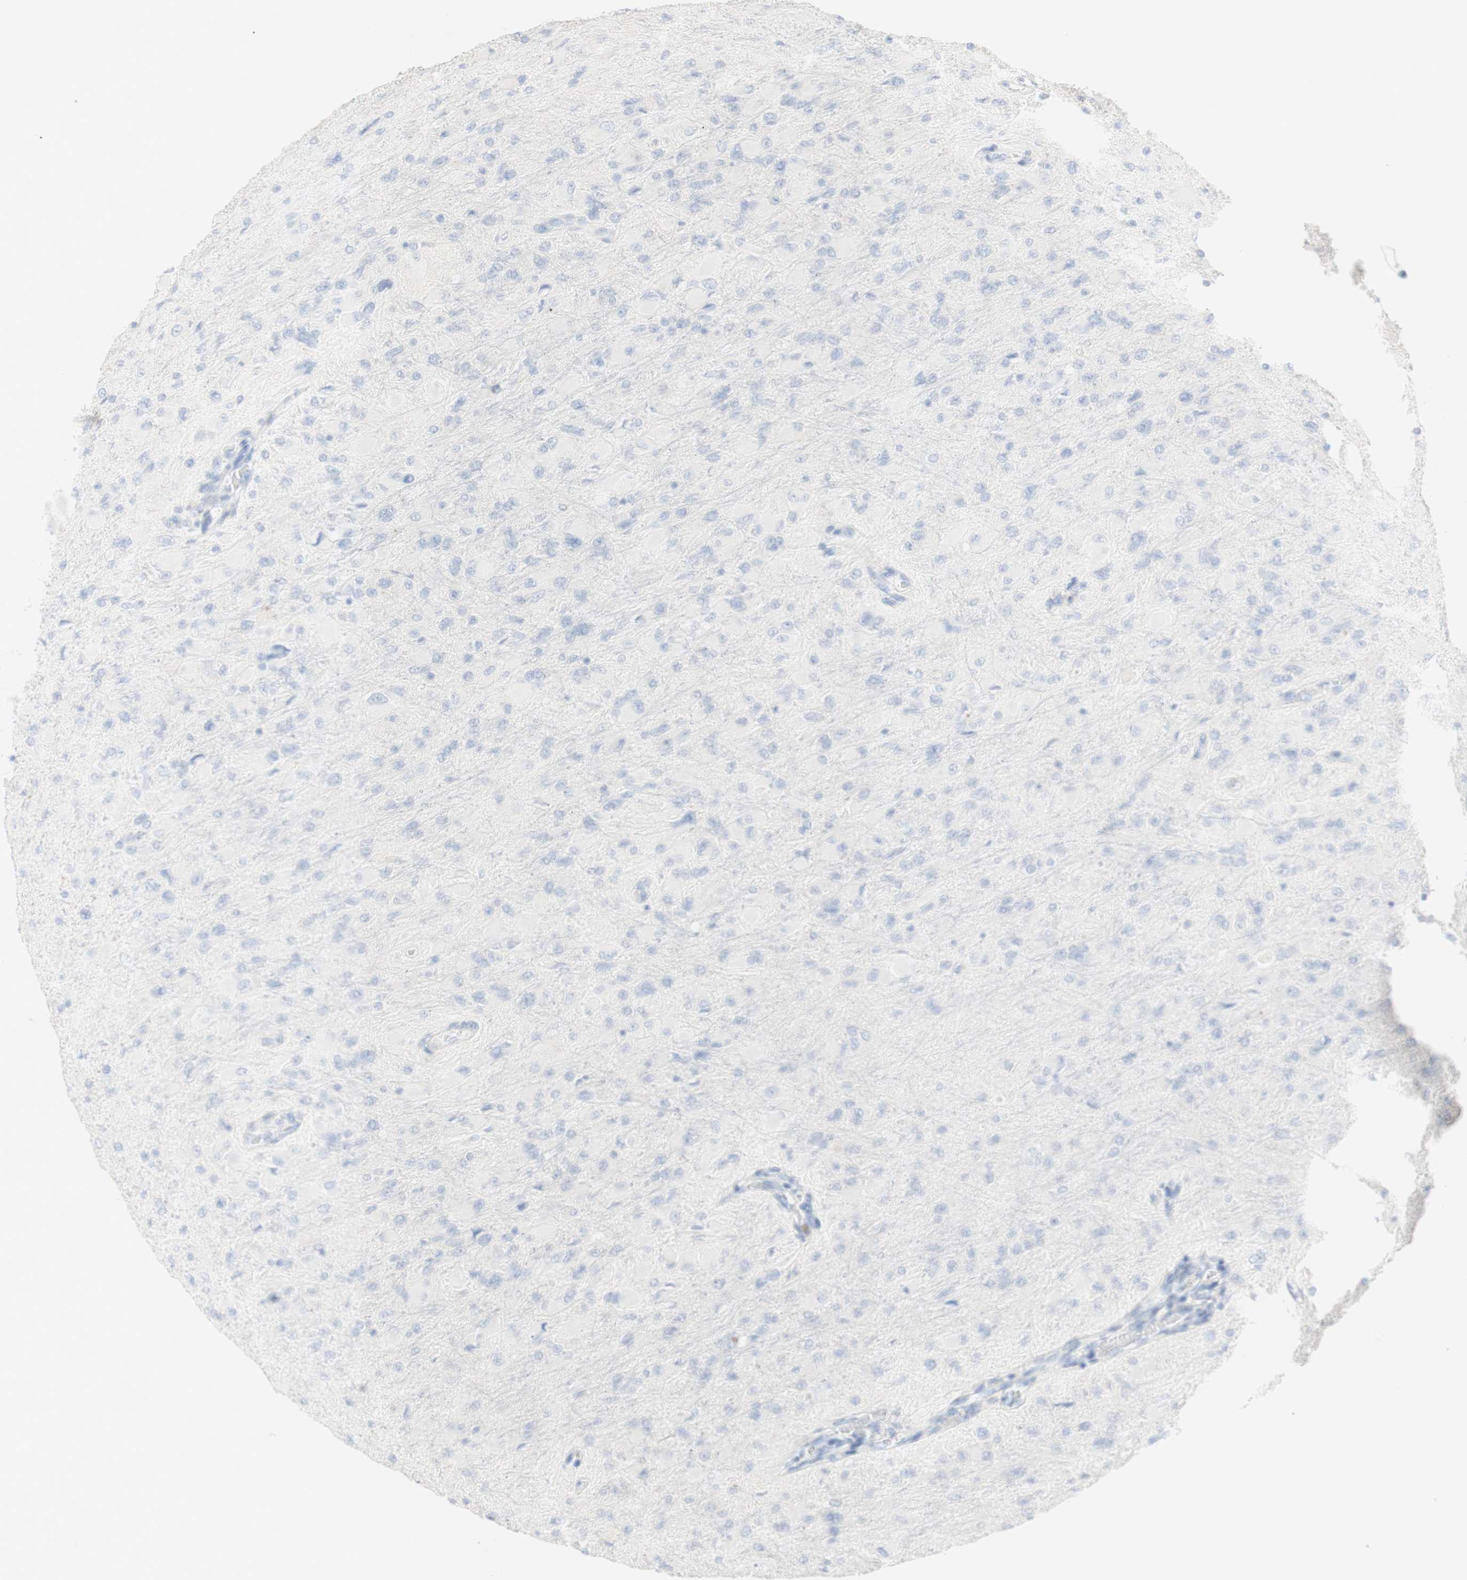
{"staining": {"intensity": "negative", "quantity": "none", "location": "none"}, "tissue": "glioma", "cell_type": "Tumor cells", "image_type": "cancer", "snomed": [{"axis": "morphology", "description": "Glioma, malignant, High grade"}, {"axis": "topography", "description": "Cerebral cortex"}], "caption": "Immunohistochemical staining of glioma displays no significant staining in tumor cells. (Stains: DAB IHC with hematoxylin counter stain, Microscopy: brightfield microscopy at high magnification).", "gene": "B4GALNT3", "patient": {"sex": "female", "age": 36}}